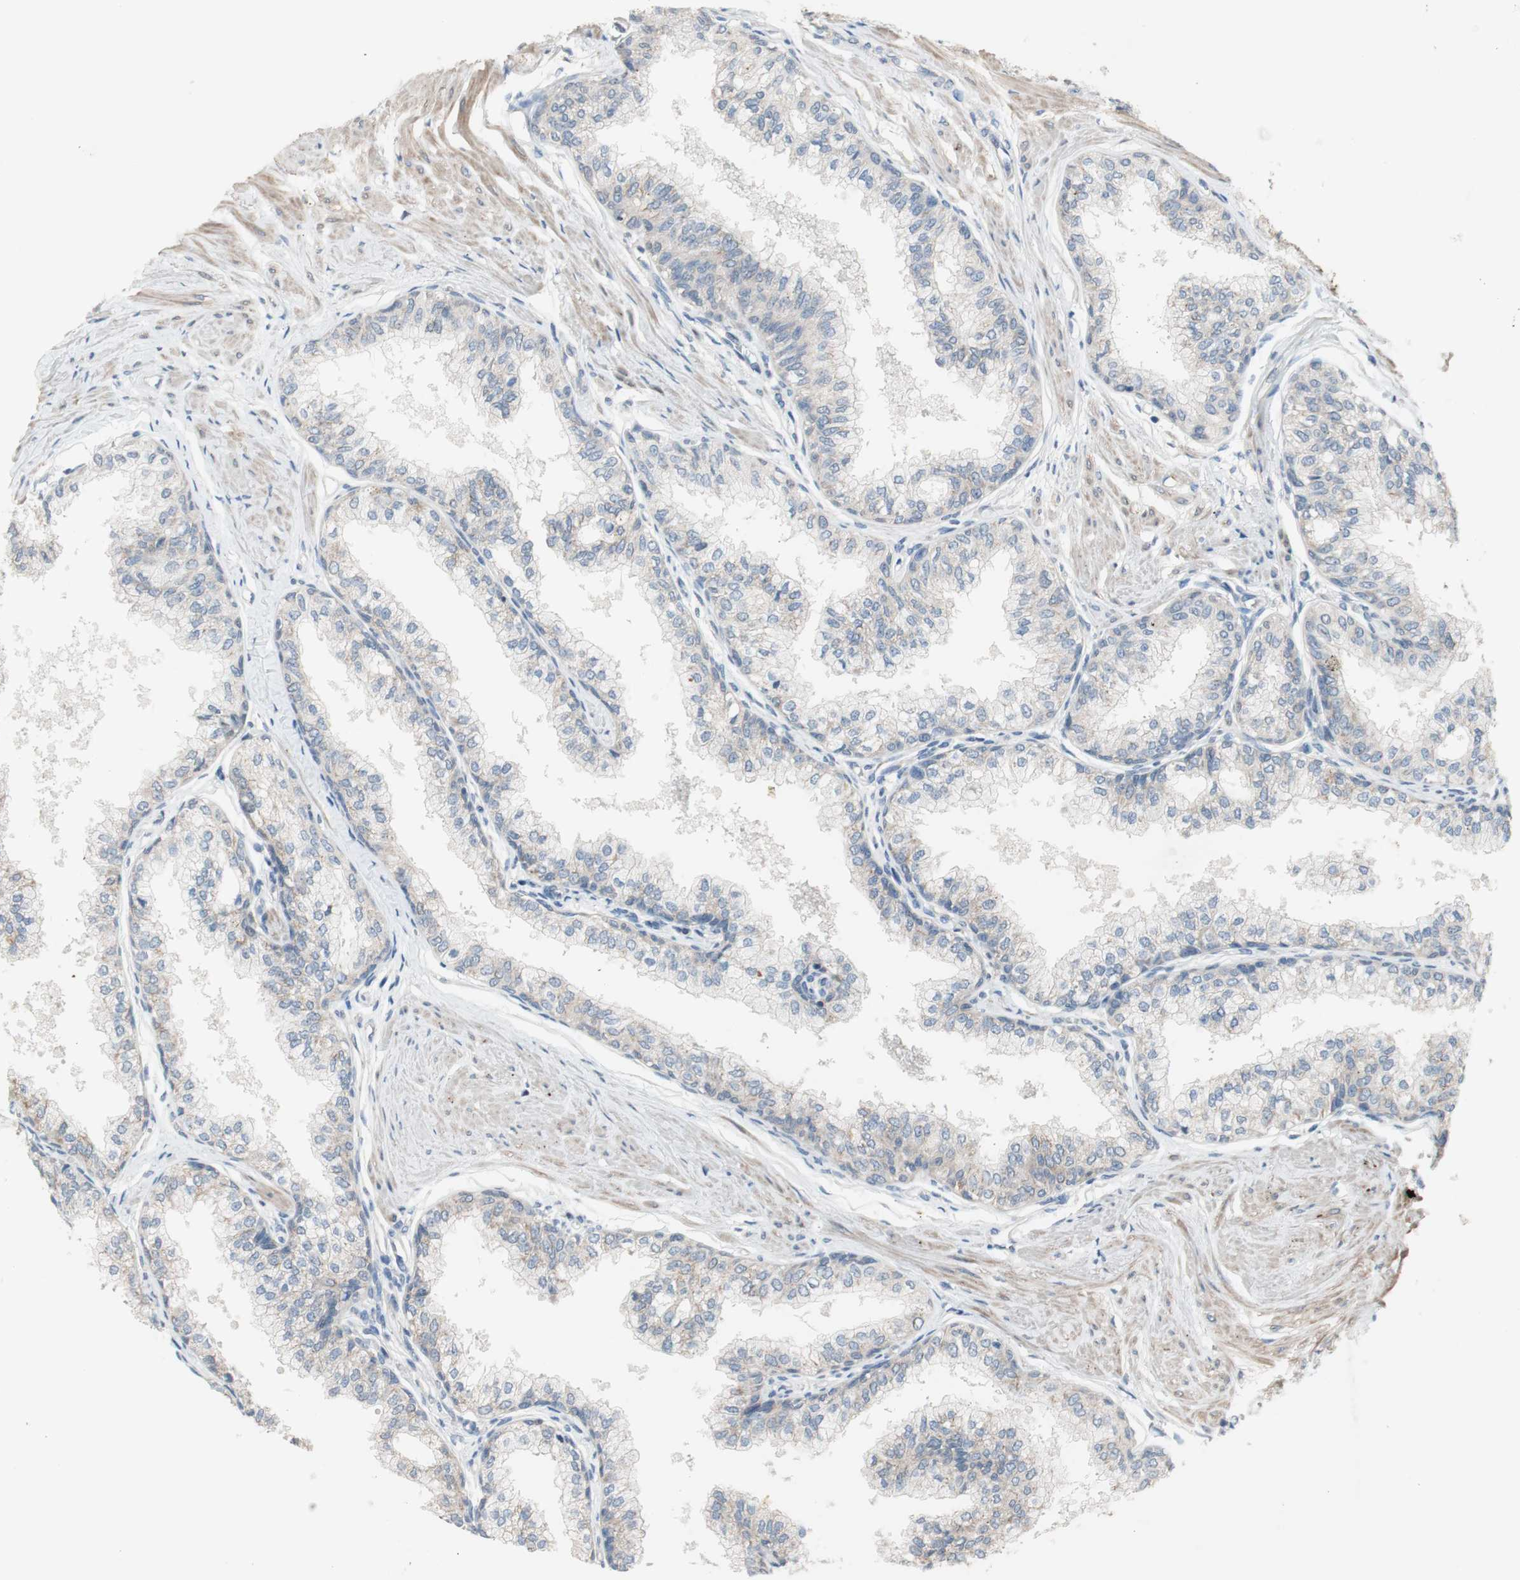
{"staining": {"intensity": "negative", "quantity": "none", "location": "none"}, "tissue": "prostate", "cell_type": "Glandular cells", "image_type": "normal", "snomed": [{"axis": "morphology", "description": "Normal tissue, NOS"}, {"axis": "topography", "description": "Prostate"}, {"axis": "topography", "description": "Seminal veicle"}], "caption": "DAB (3,3'-diaminobenzidine) immunohistochemical staining of unremarkable human prostate shows no significant expression in glandular cells. (DAB (3,3'-diaminobenzidine) immunohistochemistry, high magnification).", "gene": "TACR3", "patient": {"sex": "male", "age": 60}}